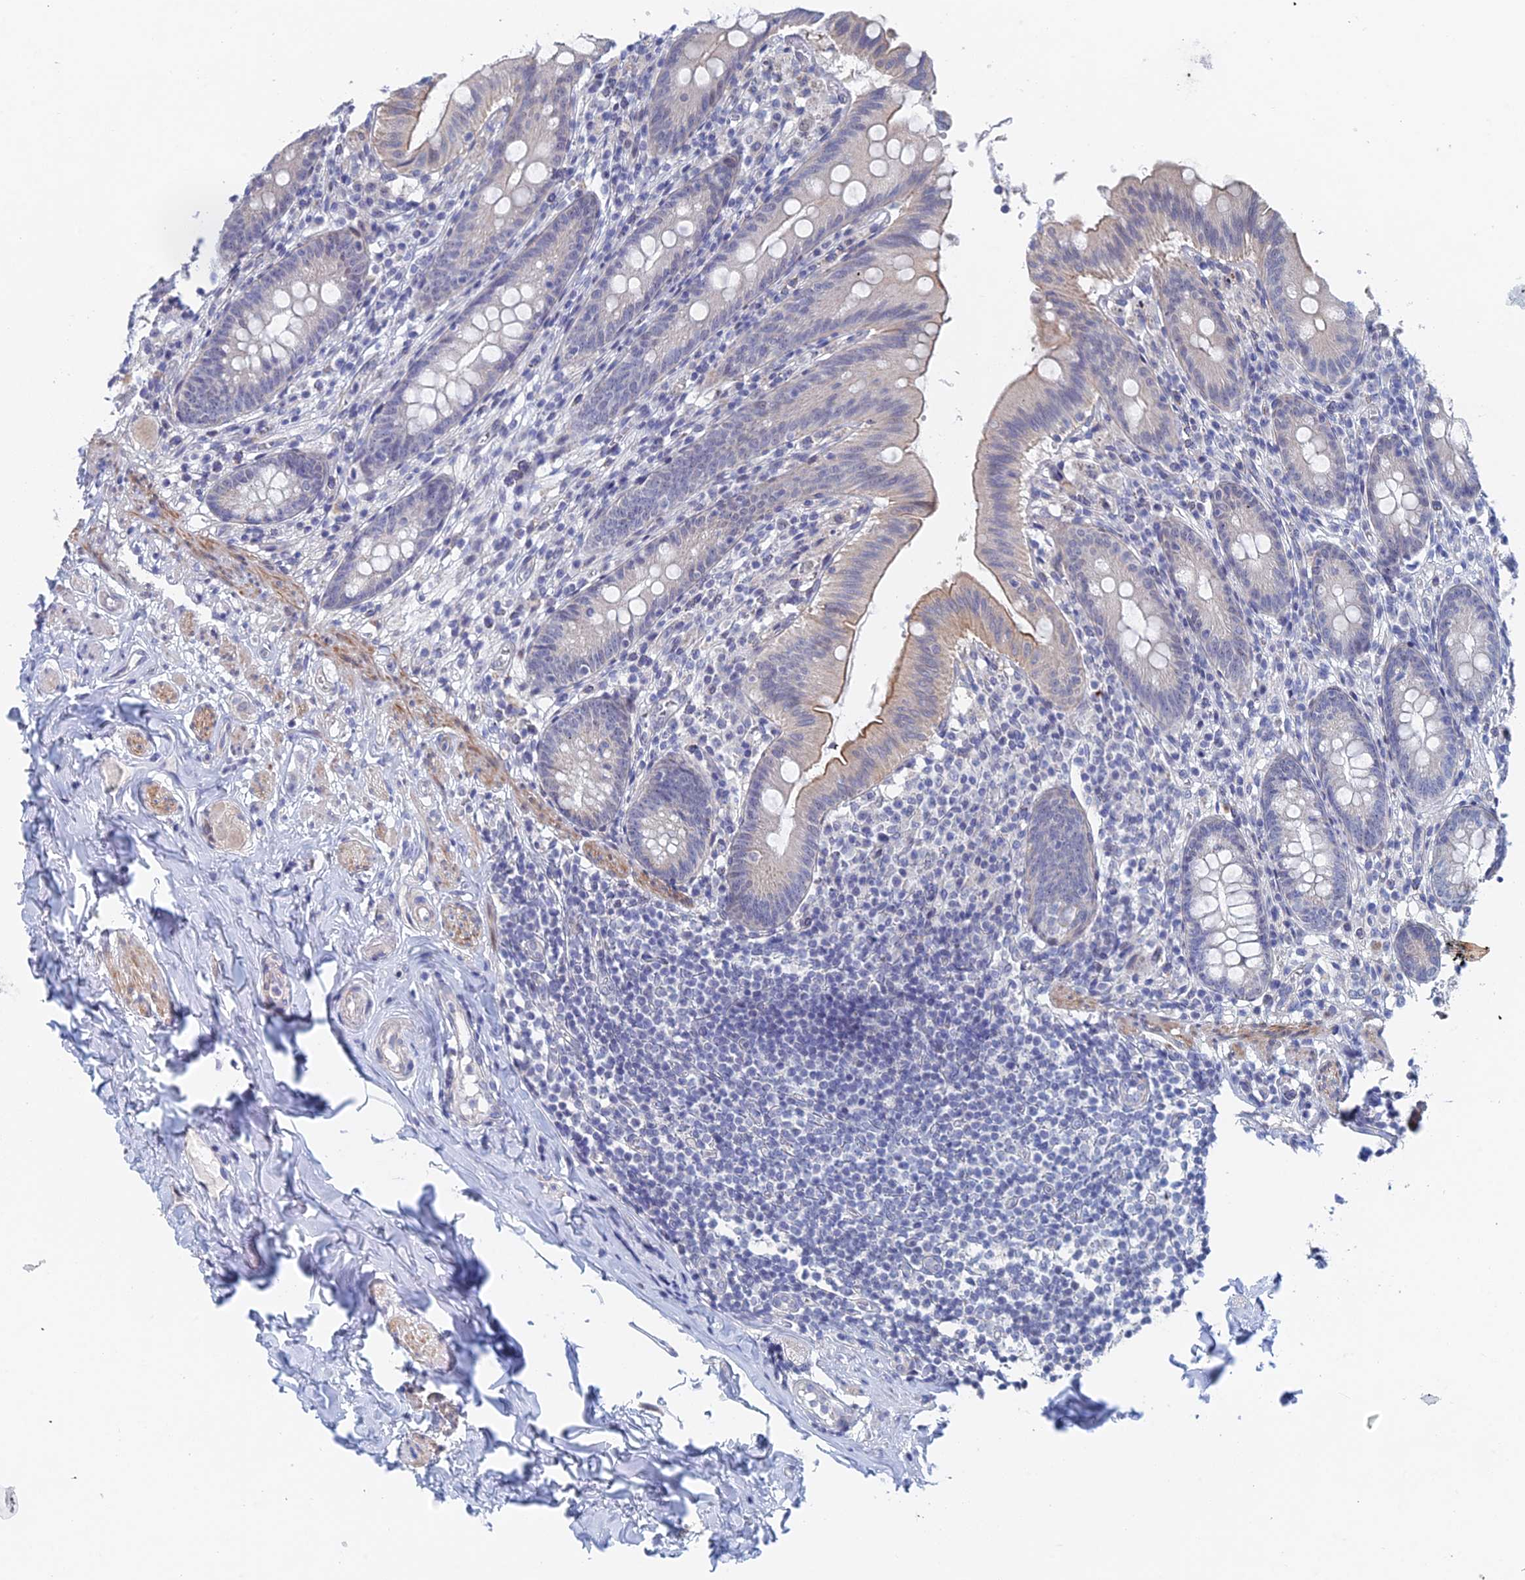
{"staining": {"intensity": "moderate", "quantity": "<25%", "location": "cytoplasmic/membranous"}, "tissue": "appendix", "cell_type": "Glandular cells", "image_type": "normal", "snomed": [{"axis": "morphology", "description": "Normal tissue, NOS"}, {"axis": "topography", "description": "Appendix"}], "caption": "High-power microscopy captured an immunohistochemistry image of normal appendix, revealing moderate cytoplasmic/membranous positivity in about <25% of glandular cells.", "gene": "GMNC", "patient": {"sex": "male", "age": 55}}